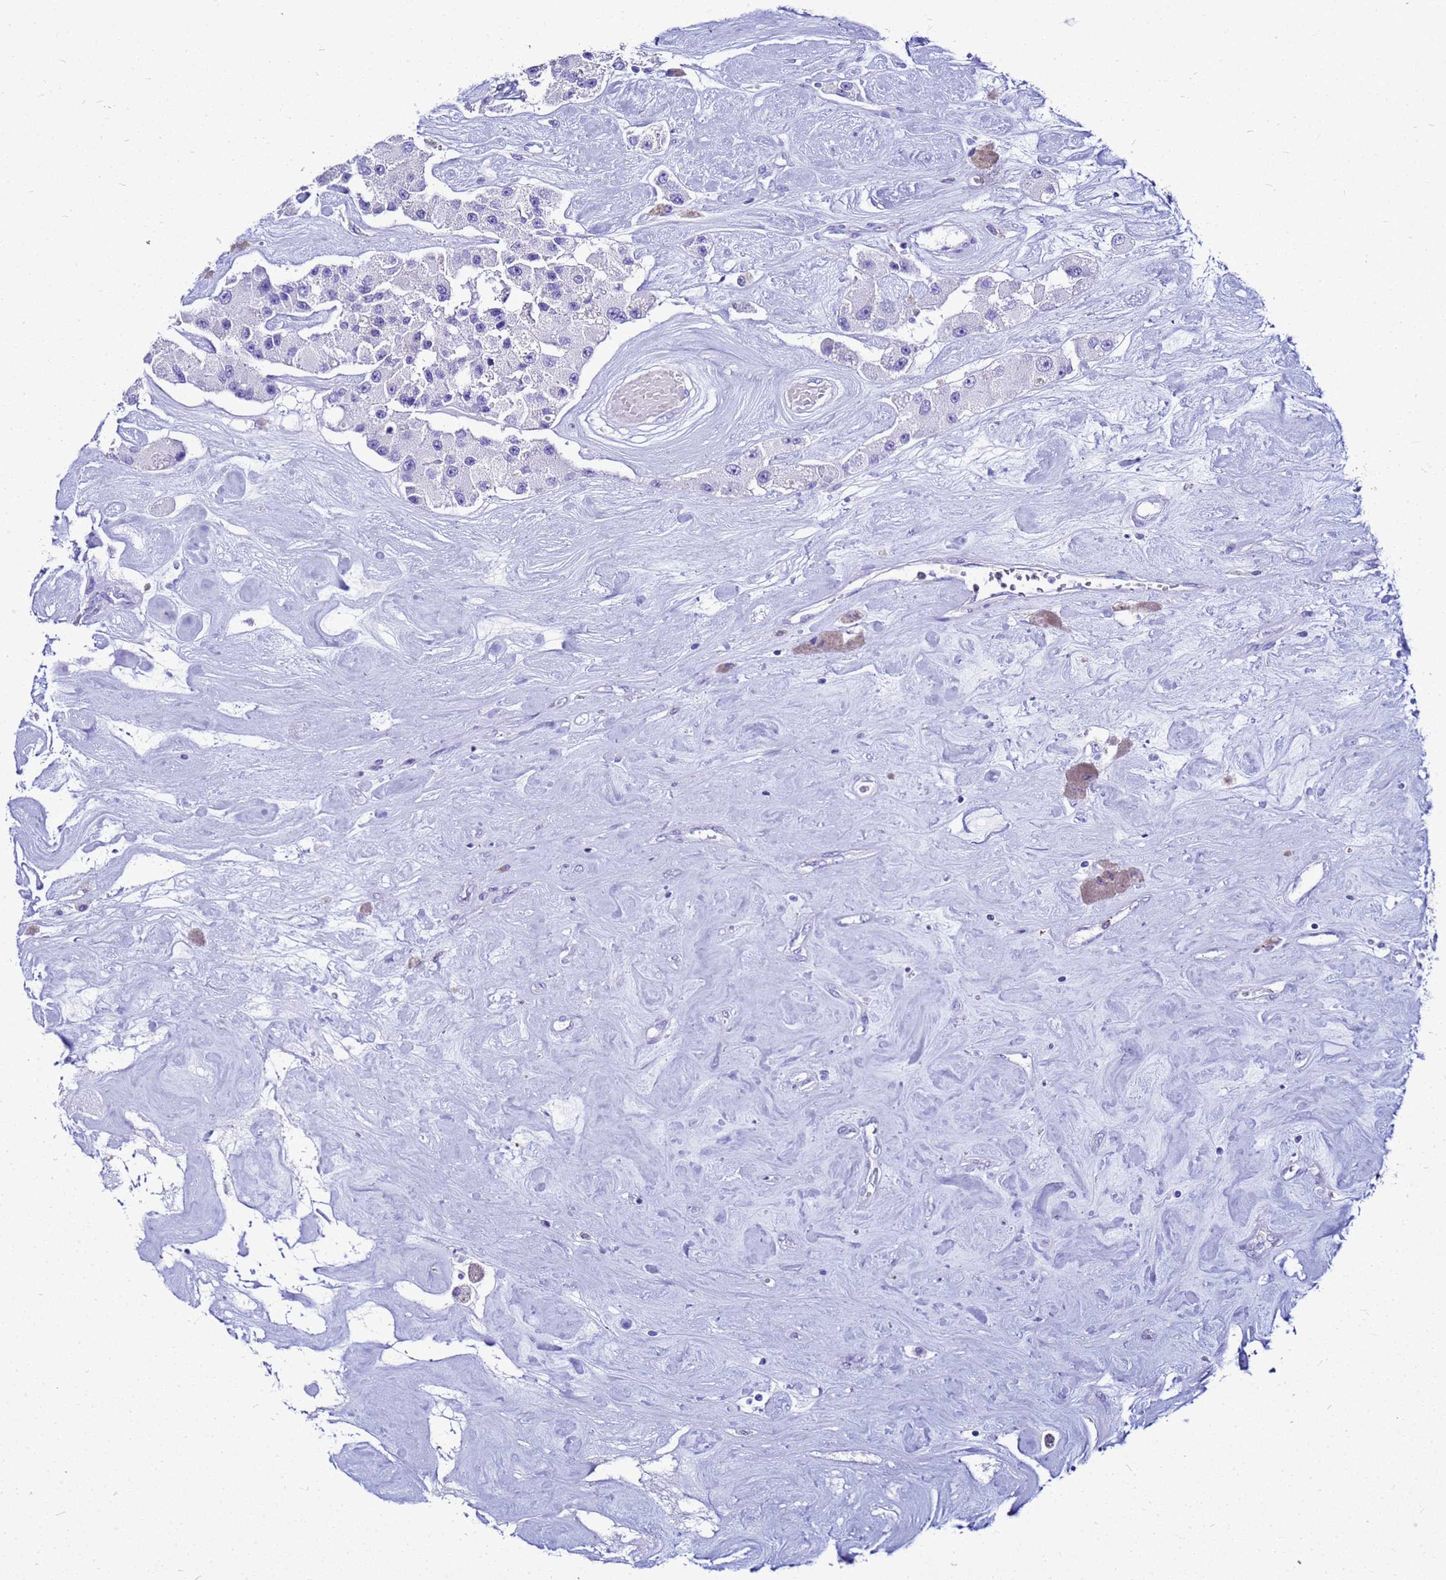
{"staining": {"intensity": "negative", "quantity": "none", "location": "none"}, "tissue": "carcinoid", "cell_type": "Tumor cells", "image_type": "cancer", "snomed": [{"axis": "morphology", "description": "Carcinoid, malignant, NOS"}, {"axis": "topography", "description": "Pancreas"}], "caption": "This is an immunohistochemistry (IHC) histopathology image of human carcinoid (malignant). There is no expression in tumor cells.", "gene": "CSTA", "patient": {"sex": "male", "age": 41}}